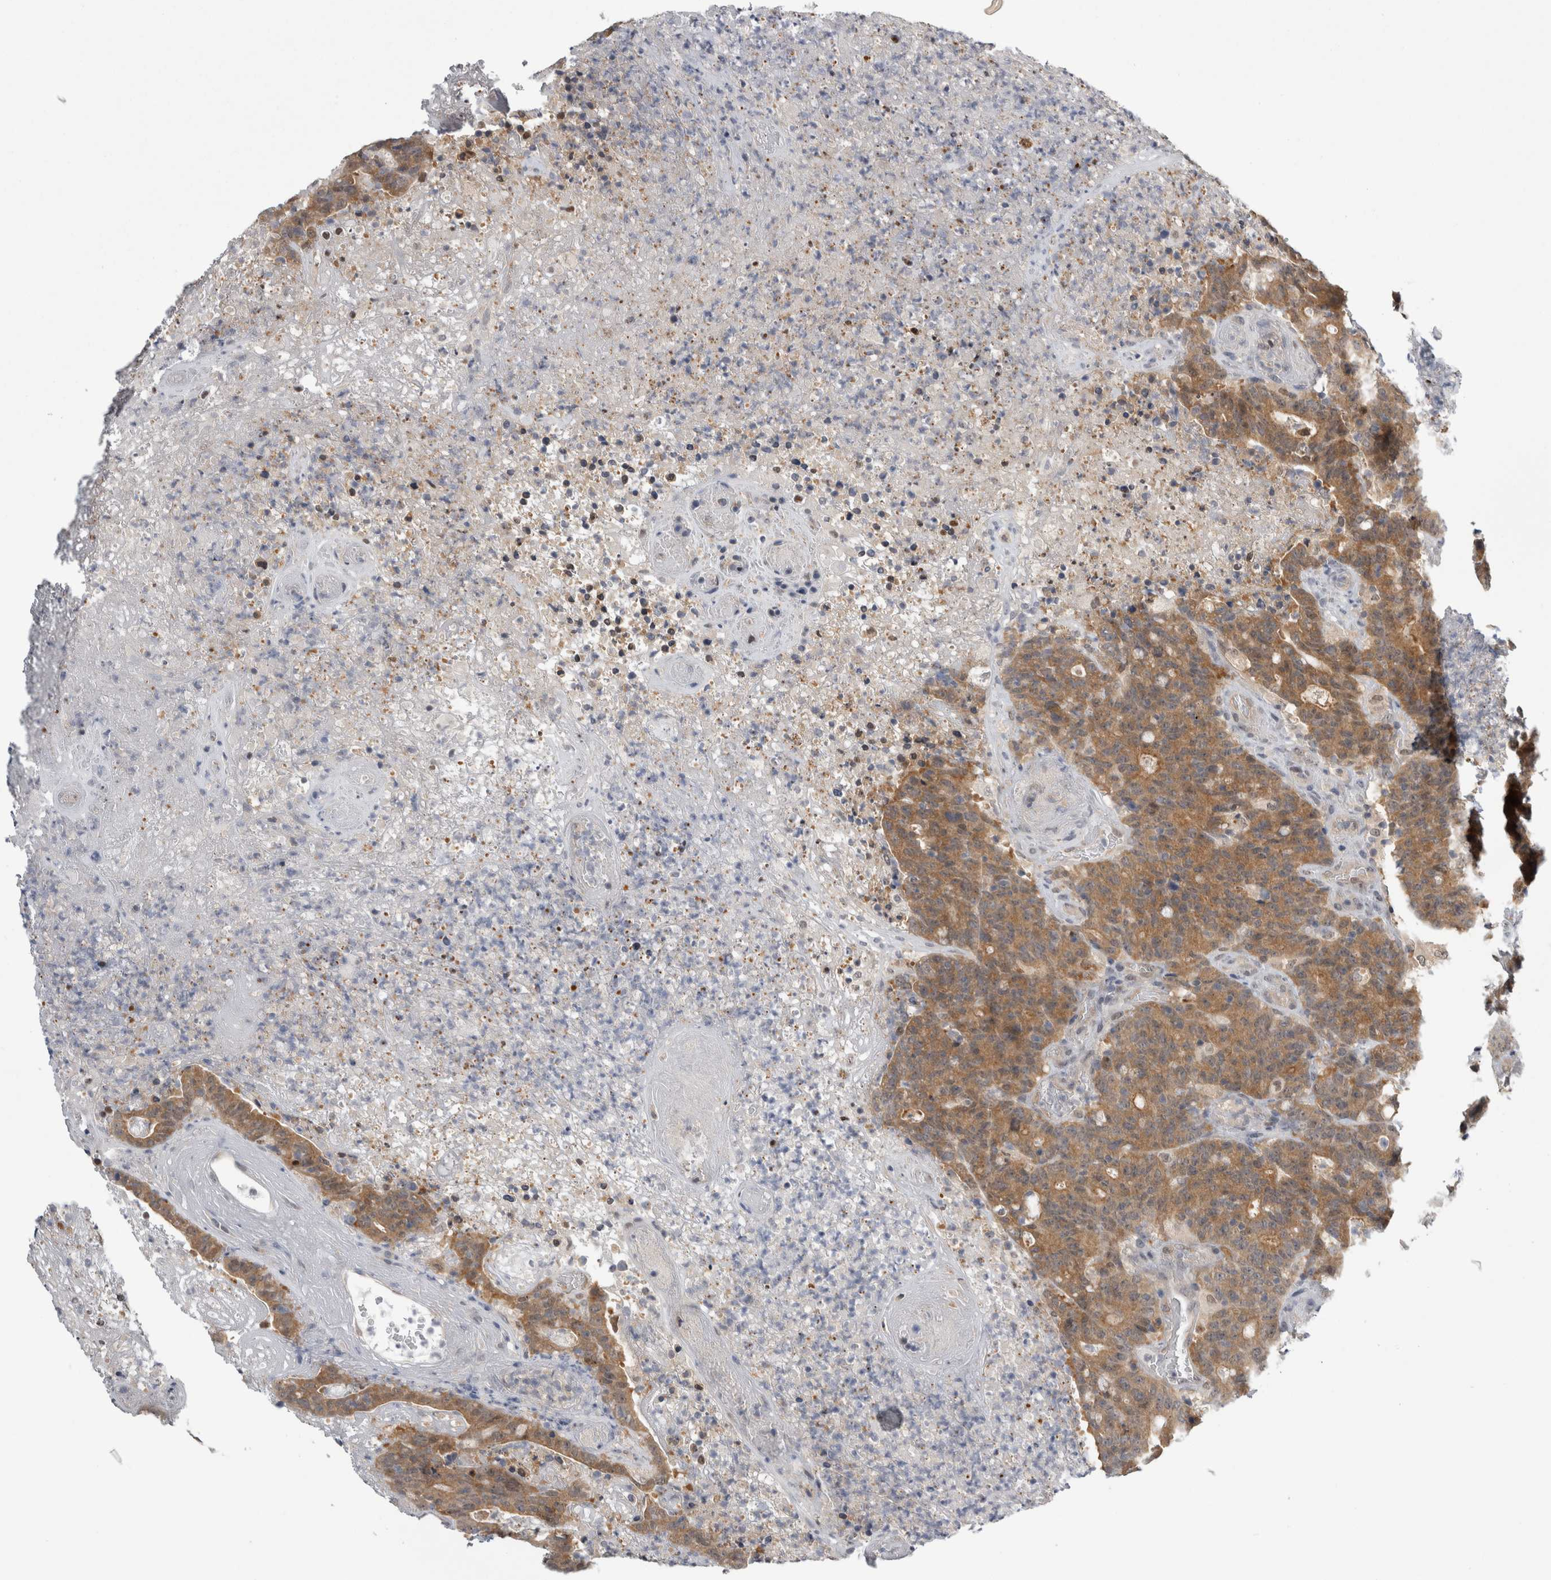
{"staining": {"intensity": "moderate", "quantity": ">75%", "location": "cytoplasmic/membranous"}, "tissue": "colorectal cancer", "cell_type": "Tumor cells", "image_type": "cancer", "snomed": [{"axis": "morphology", "description": "Normal tissue, NOS"}, {"axis": "morphology", "description": "Adenocarcinoma, NOS"}, {"axis": "topography", "description": "Colon"}], "caption": "Protein staining shows moderate cytoplasmic/membranous expression in about >75% of tumor cells in colorectal adenocarcinoma.", "gene": "PSMB2", "patient": {"sex": "female", "age": 75}}